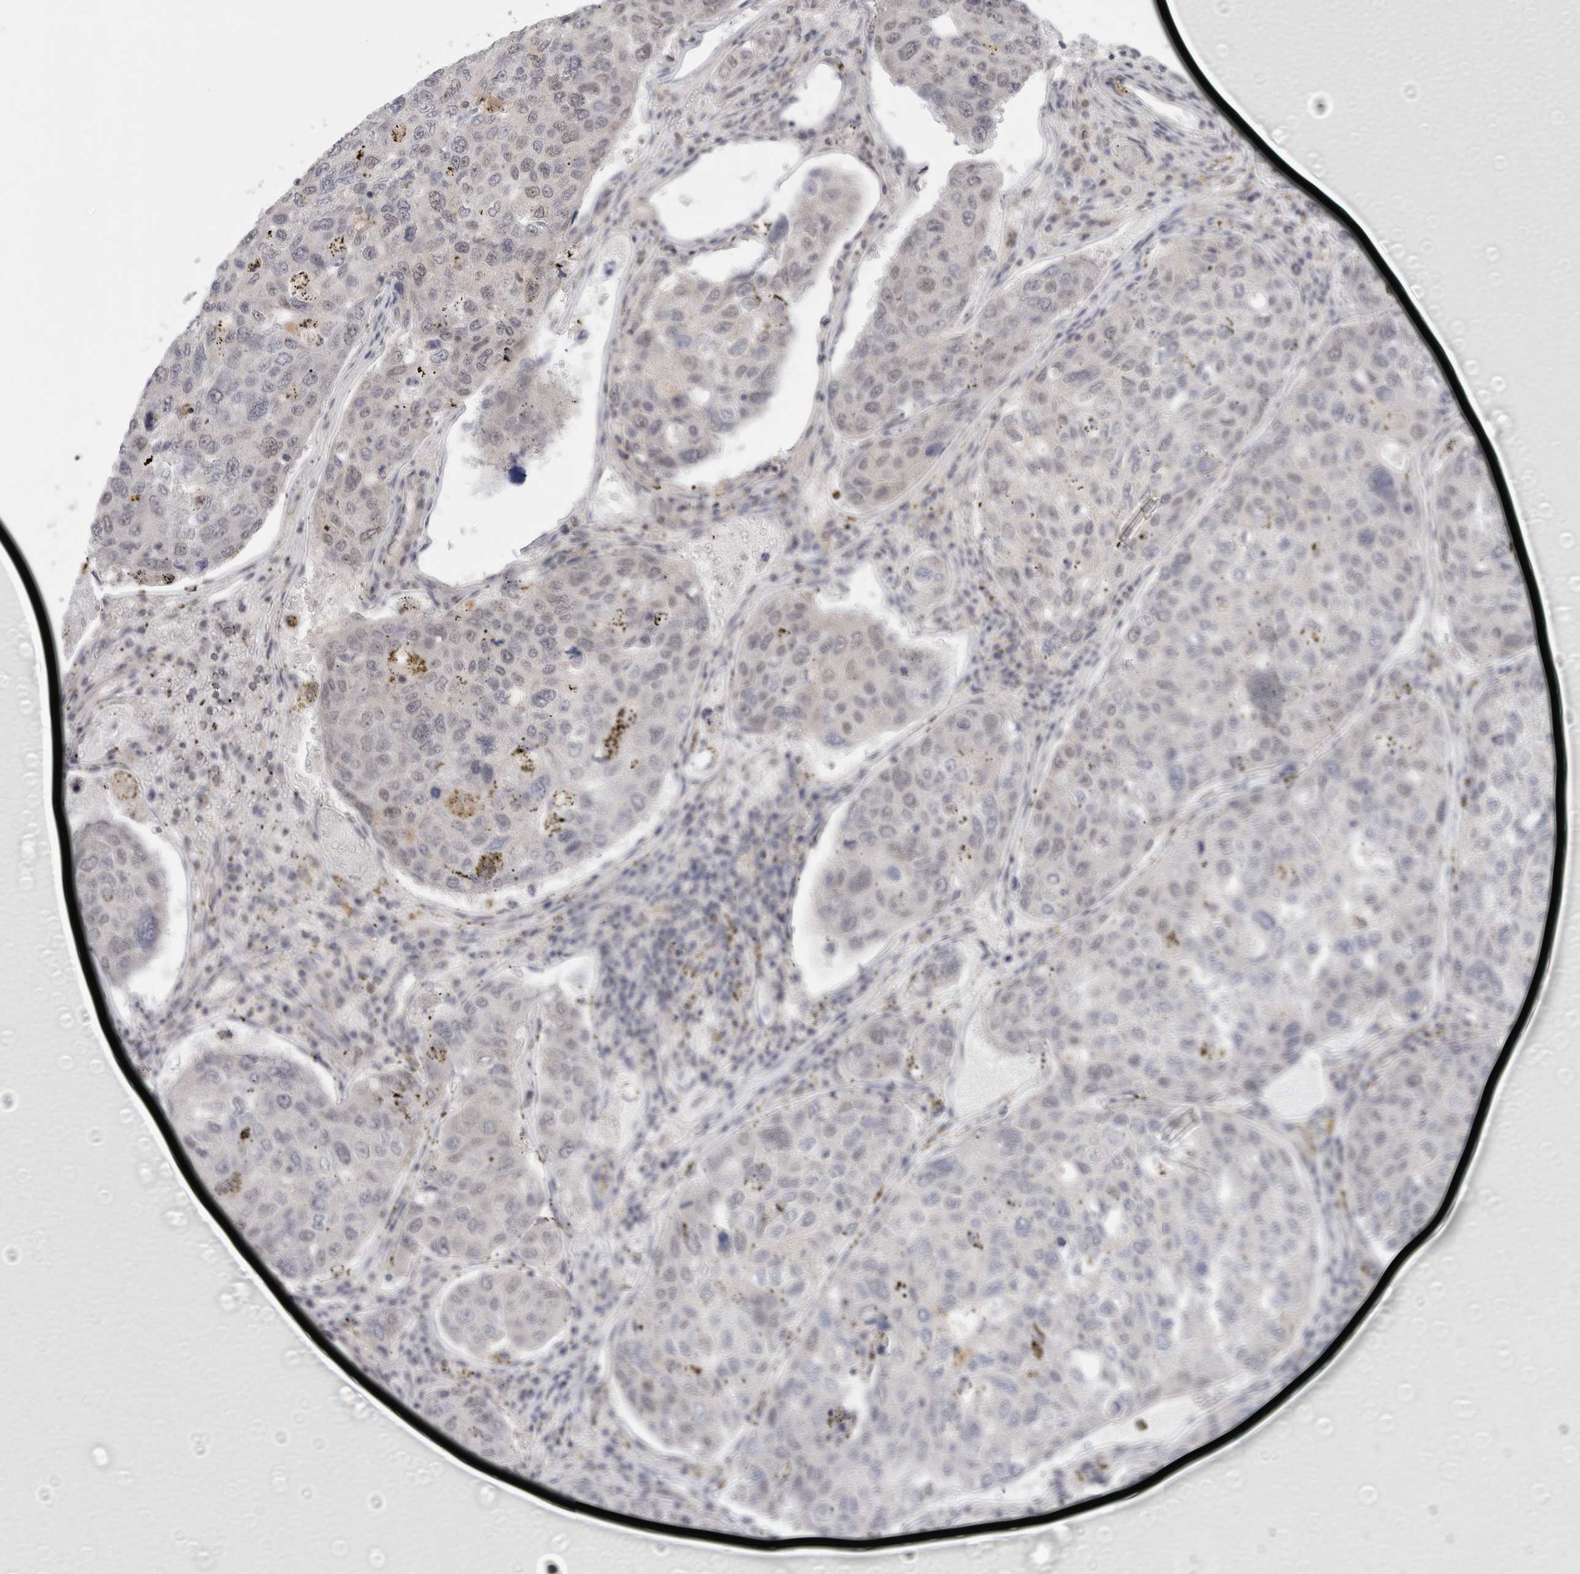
{"staining": {"intensity": "negative", "quantity": "none", "location": "none"}, "tissue": "urothelial cancer", "cell_type": "Tumor cells", "image_type": "cancer", "snomed": [{"axis": "morphology", "description": "Urothelial carcinoma, High grade"}, {"axis": "topography", "description": "Lymph node"}, {"axis": "topography", "description": "Urinary bladder"}], "caption": "An immunohistochemistry (IHC) image of high-grade urothelial carcinoma is shown. There is no staining in tumor cells of high-grade urothelial carcinoma. (Stains: DAB immunohistochemistry (IHC) with hematoxylin counter stain, Microscopy: brightfield microscopy at high magnification).", "gene": "FBXO42", "patient": {"sex": "male", "age": 51}}